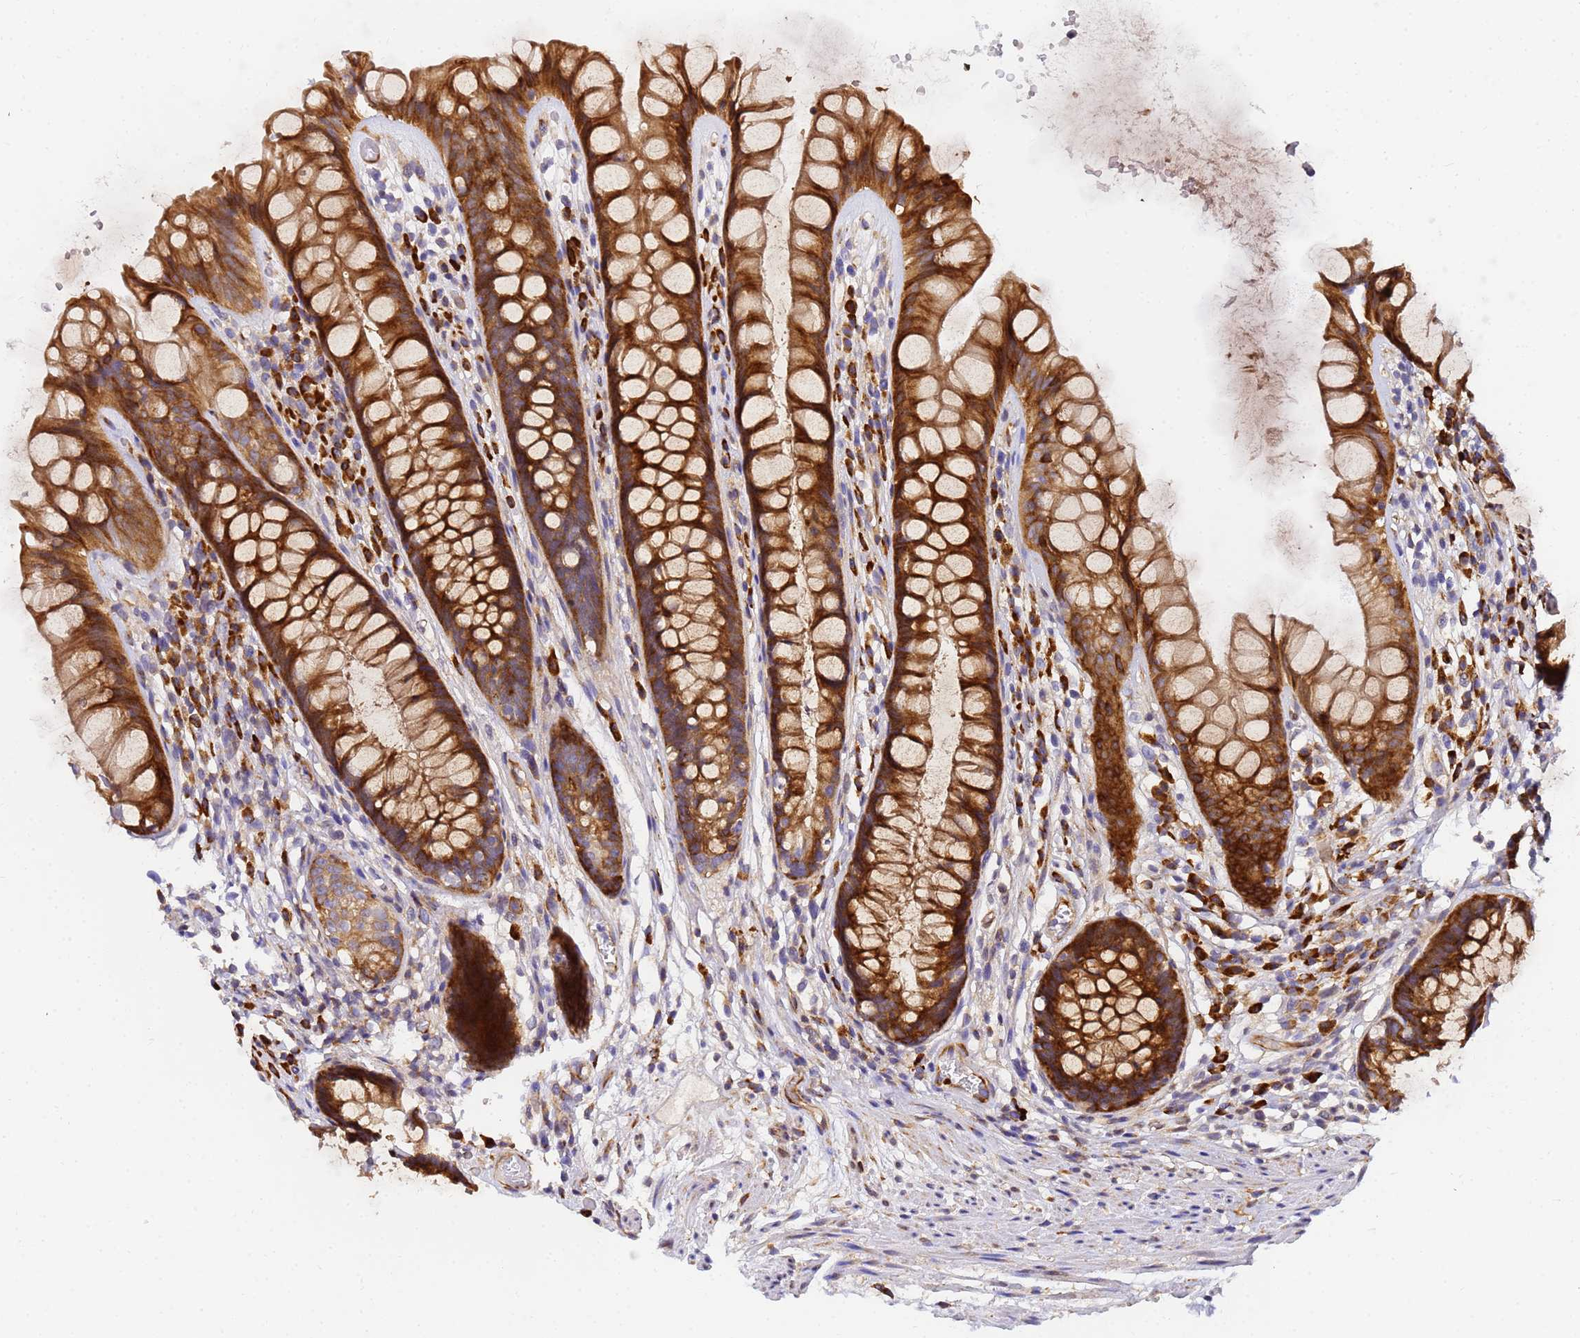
{"staining": {"intensity": "strong", "quantity": ">75%", "location": "cytoplasmic/membranous"}, "tissue": "rectum", "cell_type": "Glandular cells", "image_type": "normal", "snomed": [{"axis": "morphology", "description": "Normal tissue, NOS"}, {"axis": "topography", "description": "Rectum"}], "caption": "The immunohistochemical stain highlights strong cytoplasmic/membranous staining in glandular cells of normal rectum. (DAB IHC with brightfield microscopy, high magnification).", "gene": "POM121C", "patient": {"sex": "male", "age": 74}}